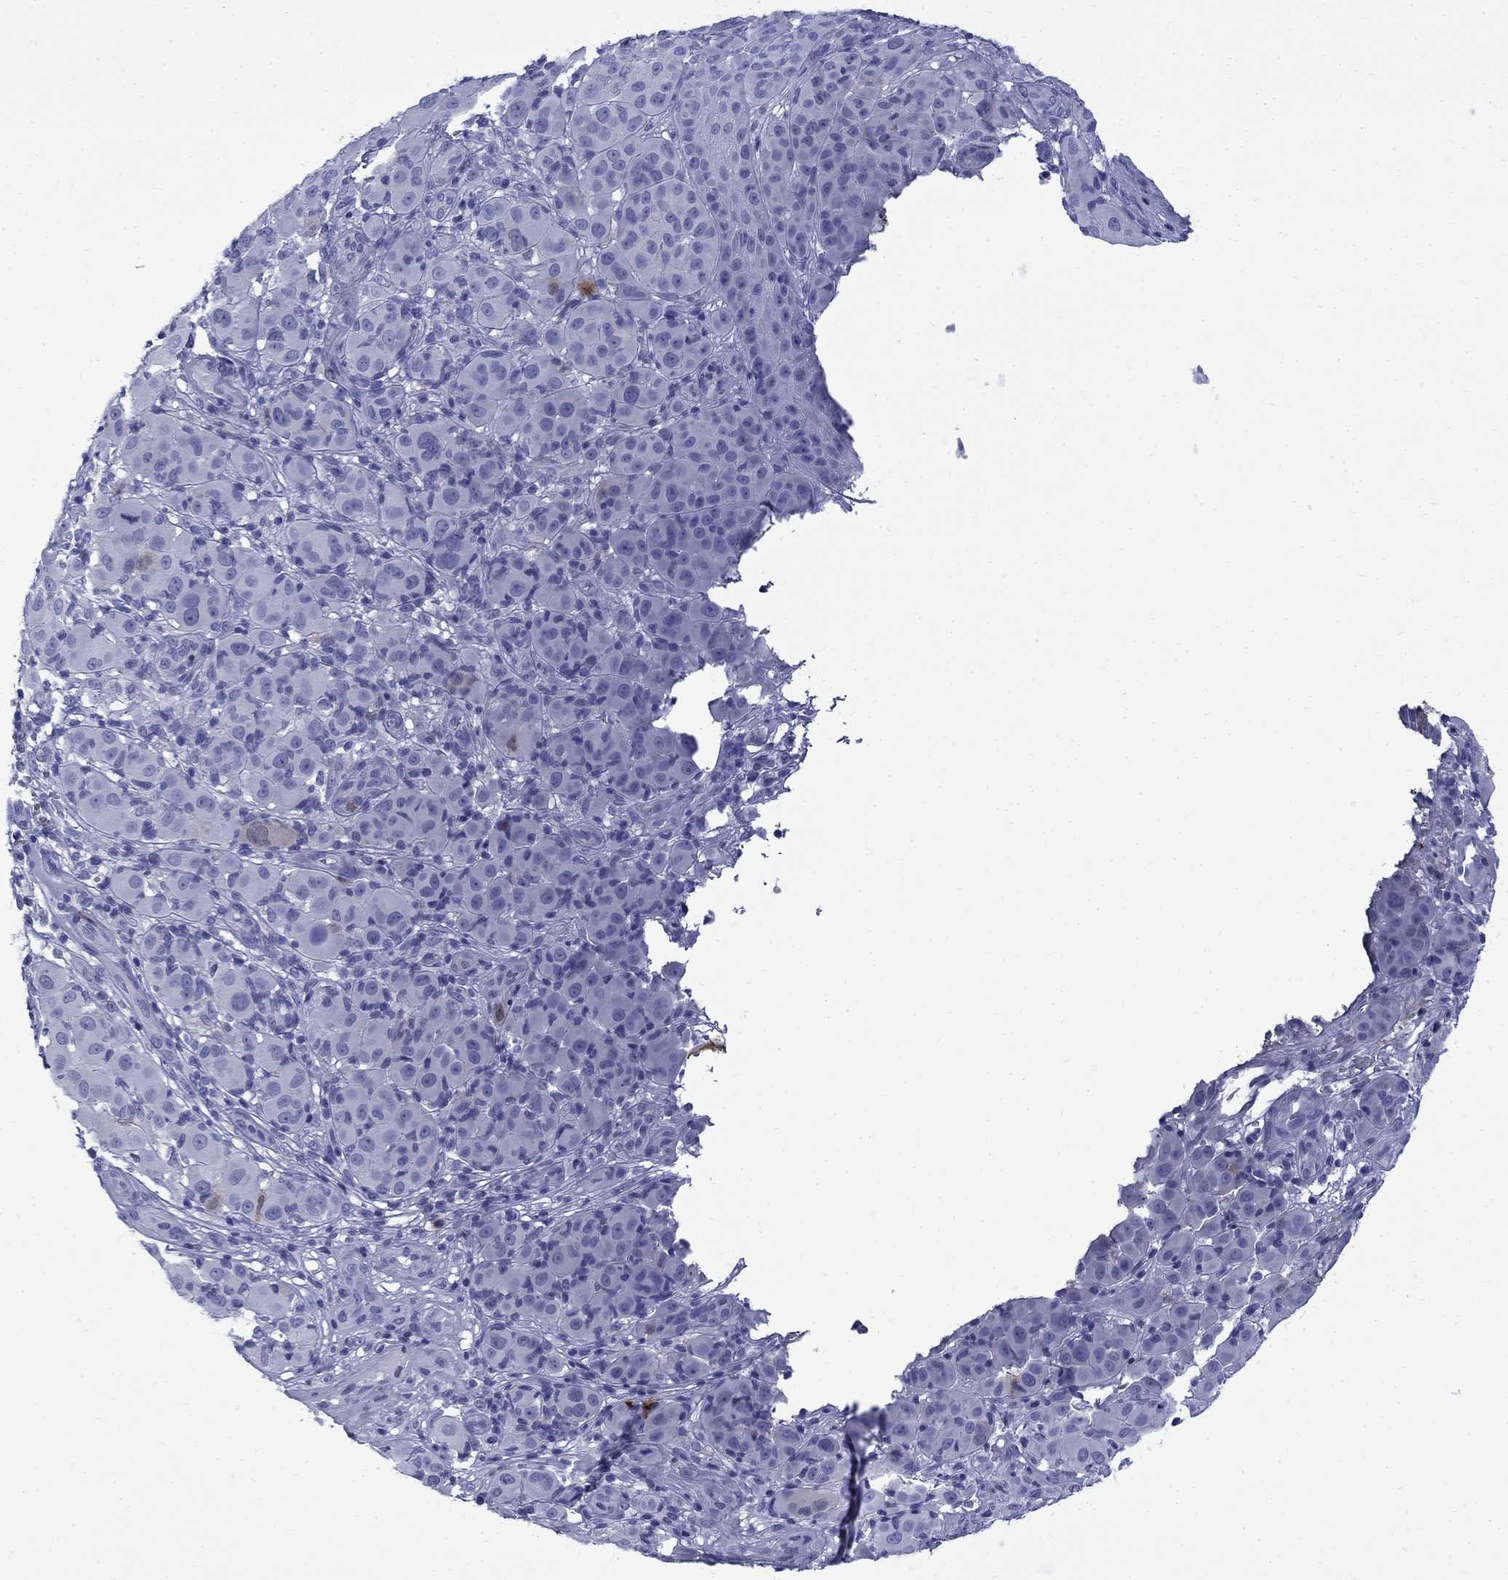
{"staining": {"intensity": "negative", "quantity": "none", "location": "none"}, "tissue": "melanoma", "cell_type": "Tumor cells", "image_type": "cancer", "snomed": [{"axis": "morphology", "description": "Malignant melanoma, NOS"}, {"axis": "topography", "description": "Skin"}], "caption": "Tumor cells are negative for protein expression in human melanoma. (DAB IHC, high magnification).", "gene": "SERPINB2", "patient": {"sex": "female", "age": 87}}